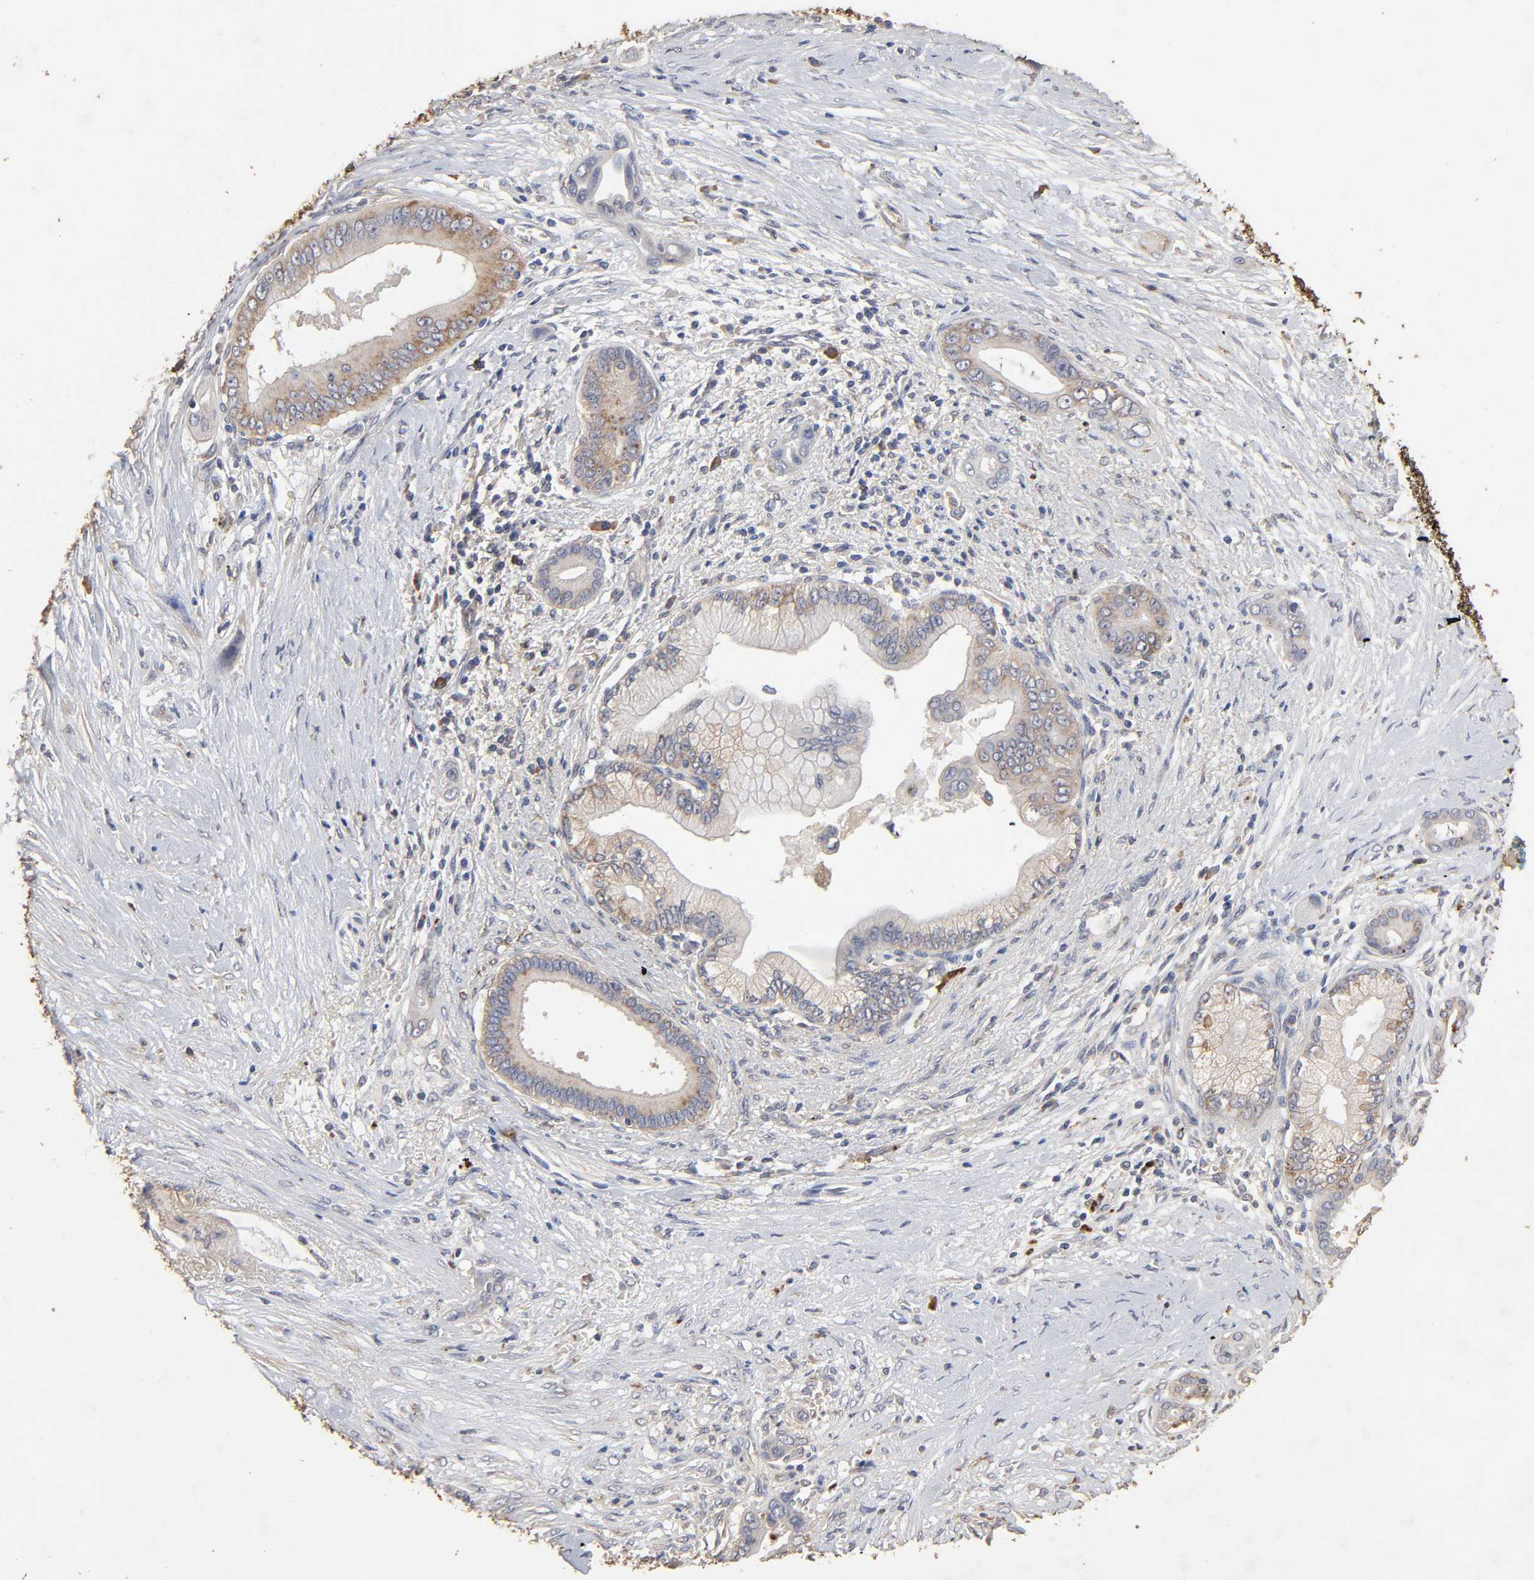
{"staining": {"intensity": "weak", "quantity": "25%-75%", "location": "cytoplasmic/membranous"}, "tissue": "pancreatic cancer", "cell_type": "Tumor cells", "image_type": "cancer", "snomed": [{"axis": "morphology", "description": "Adenocarcinoma, NOS"}, {"axis": "topography", "description": "Pancreas"}], "caption": "Immunohistochemistry (IHC) histopathology image of pancreatic cancer stained for a protein (brown), which shows low levels of weak cytoplasmic/membranous staining in approximately 25%-75% of tumor cells.", "gene": "EIF4G2", "patient": {"sex": "male", "age": 59}}